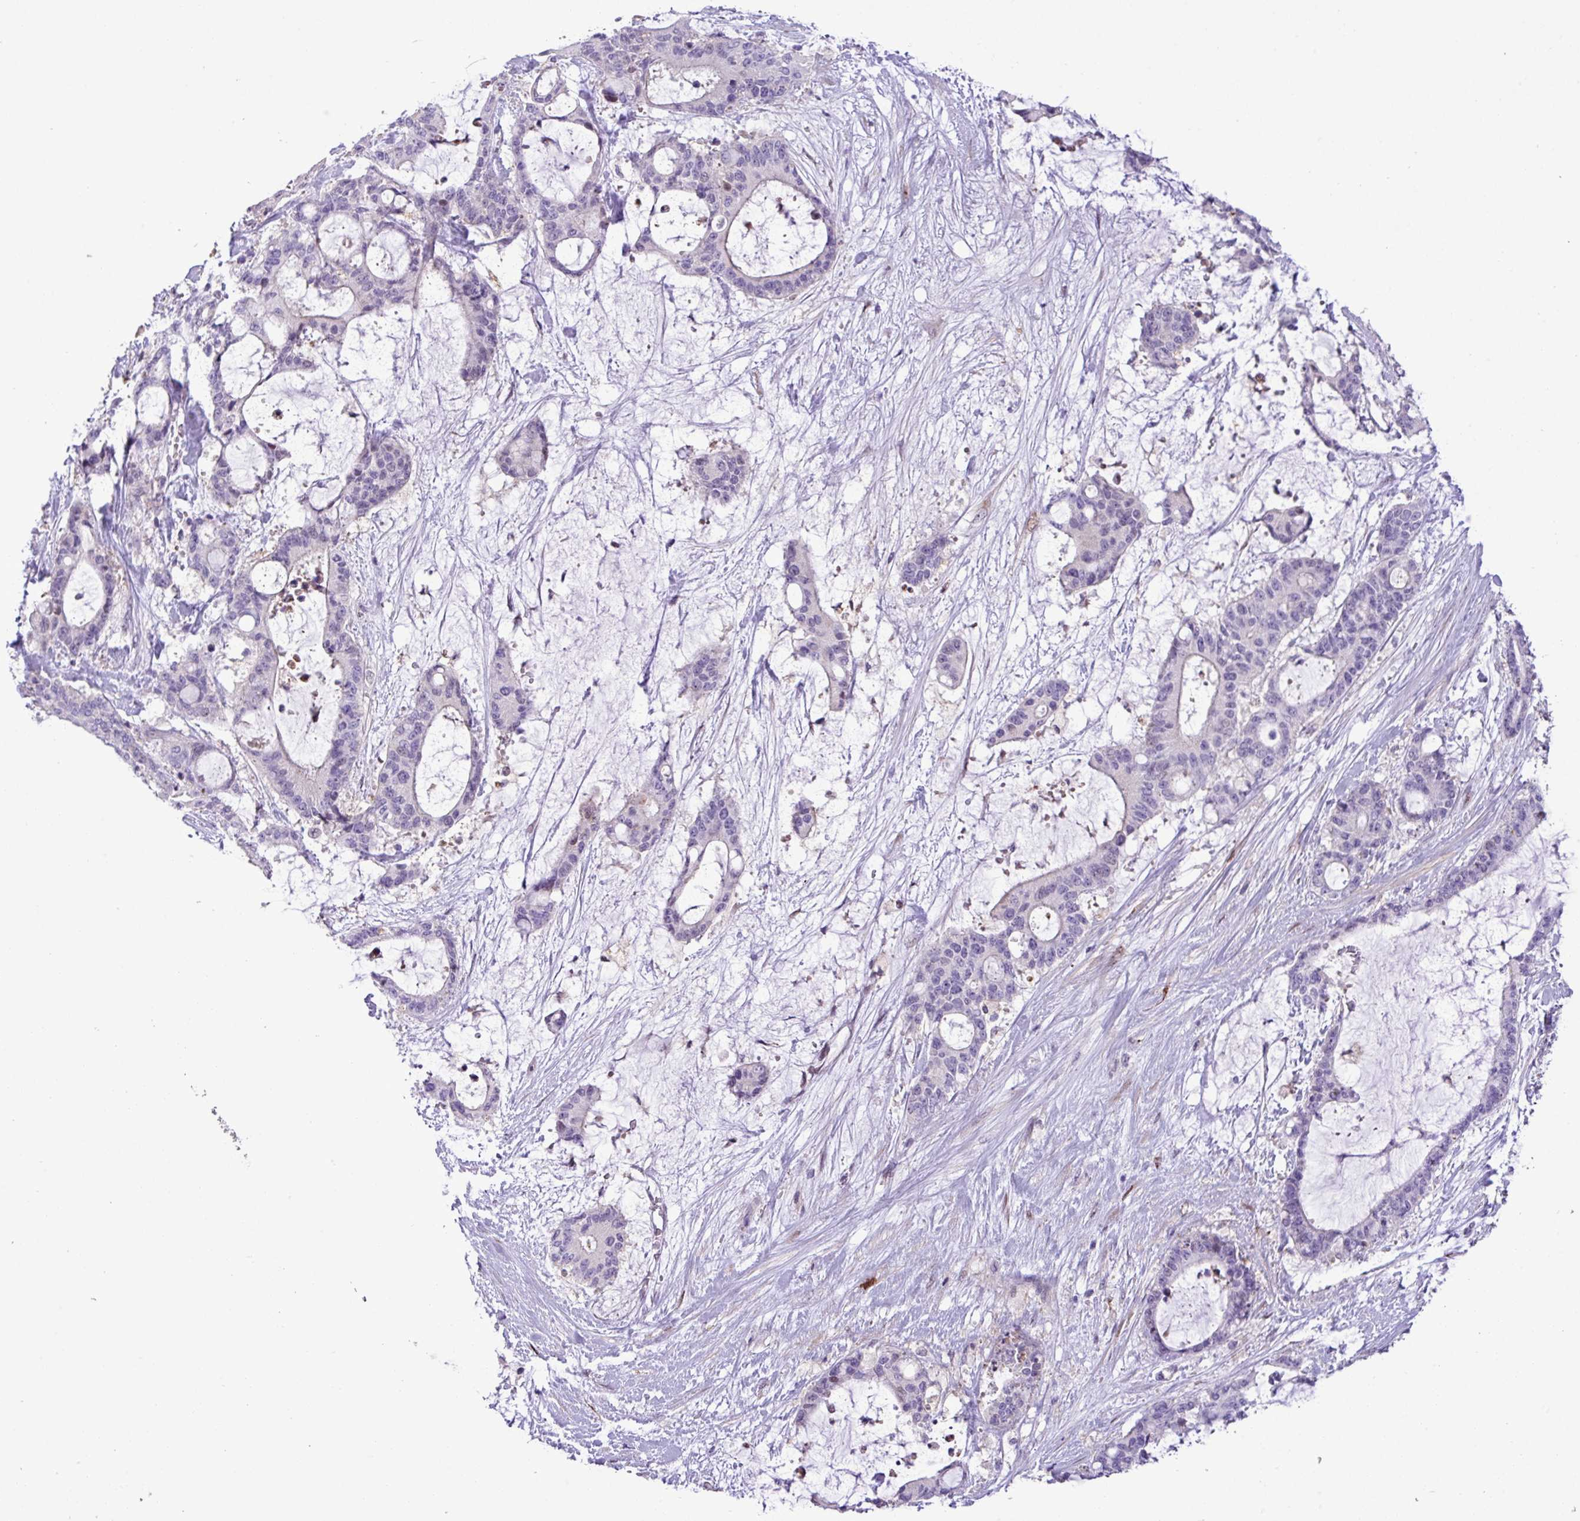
{"staining": {"intensity": "negative", "quantity": "none", "location": "none"}, "tissue": "liver cancer", "cell_type": "Tumor cells", "image_type": "cancer", "snomed": [{"axis": "morphology", "description": "Normal tissue, NOS"}, {"axis": "morphology", "description": "Cholangiocarcinoma"}, {"axis": "topography", "description": "Liver"}, {"axis": "topography", "description": "Peripheral nerve tissue"}], "caption": "Immunohistochemistry image of human liver cancer (cholangiocarcinoma) stained for a protein (brown), which reveals no expression in tumor cells.", "gene": "RPP25L", "patient": {"sex": "female", "age": 73}}